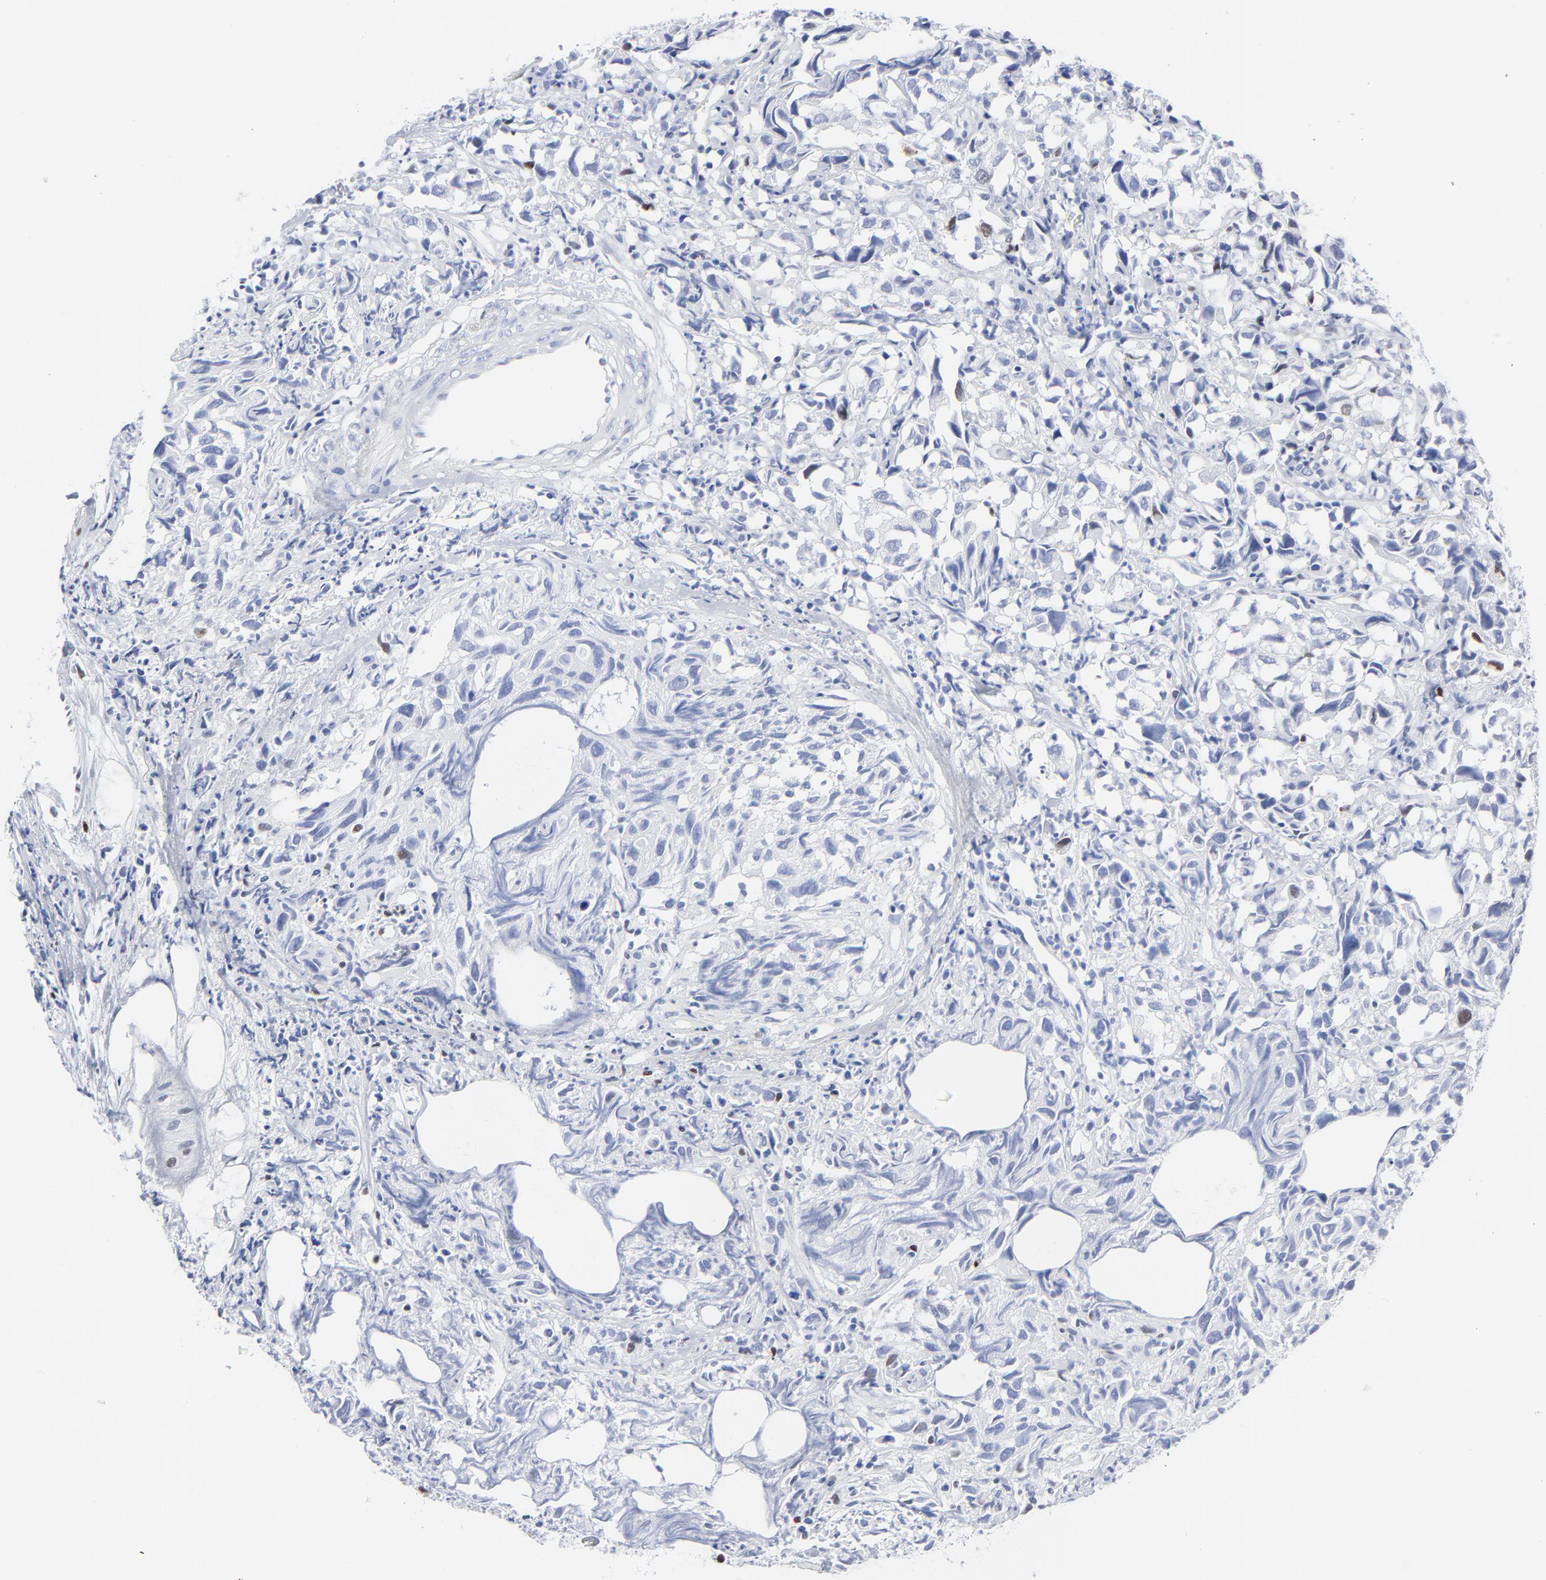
{"staining": {"intensity": "moderate", "quantity": "<25%", "location": "nuclear"}, "tissue": "urothelial cancer", "cell_type": "Tumor cells", "image_type": "cancer", "snomed": [{"axis": "morphology", "description": "Urothelial carcinoma, High grade"}, {"axis": "topography", "description": "Urinary bladder"}], "caption": "IHC of urothelial cancer exhibits low levels of moderate nuclear positivity in approximately <25% of tumor cells.", "gene": "JUN", "patient": {"sex": "female", "age": 75}}